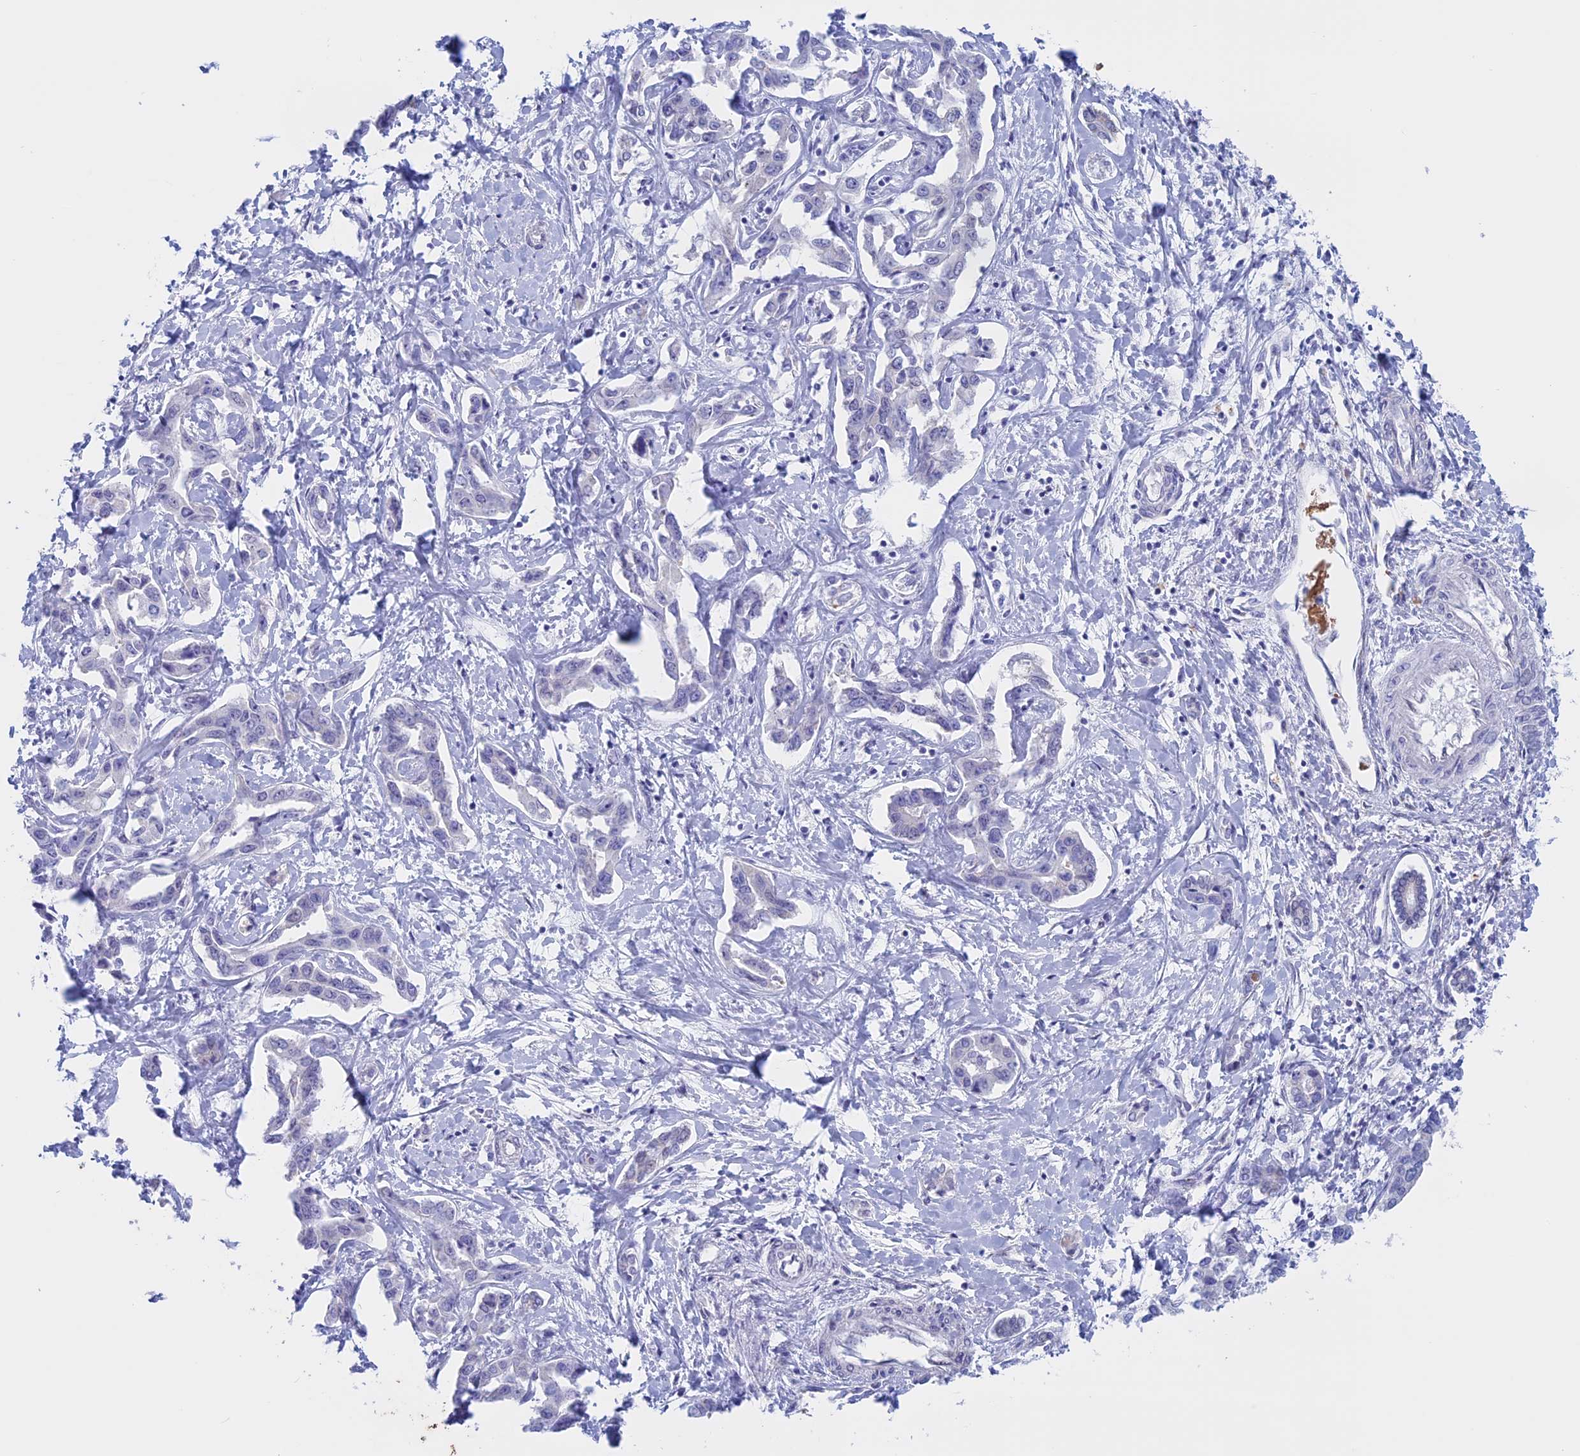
{"staining": {"intensity": "negative", "quantity": "none", "location": "none"}, "tissue": "liver cancer", "cell_type": "Tumor cells", "image_type": "cancer", "snomed": [{"axis": "morphology", "description": "Cholangiocarcinoma"}, {"axis": "topography", "description": "Liver"}], "caption": "High magnification brightfield microscopy of liver cholangiocarcinoma stained with DAB (brown) and counterstained with hematoxylin (blue): tumor cells show no significant staining.", "gene": "LHFPL2", "patient": {"sex": "male", "age": 59}}